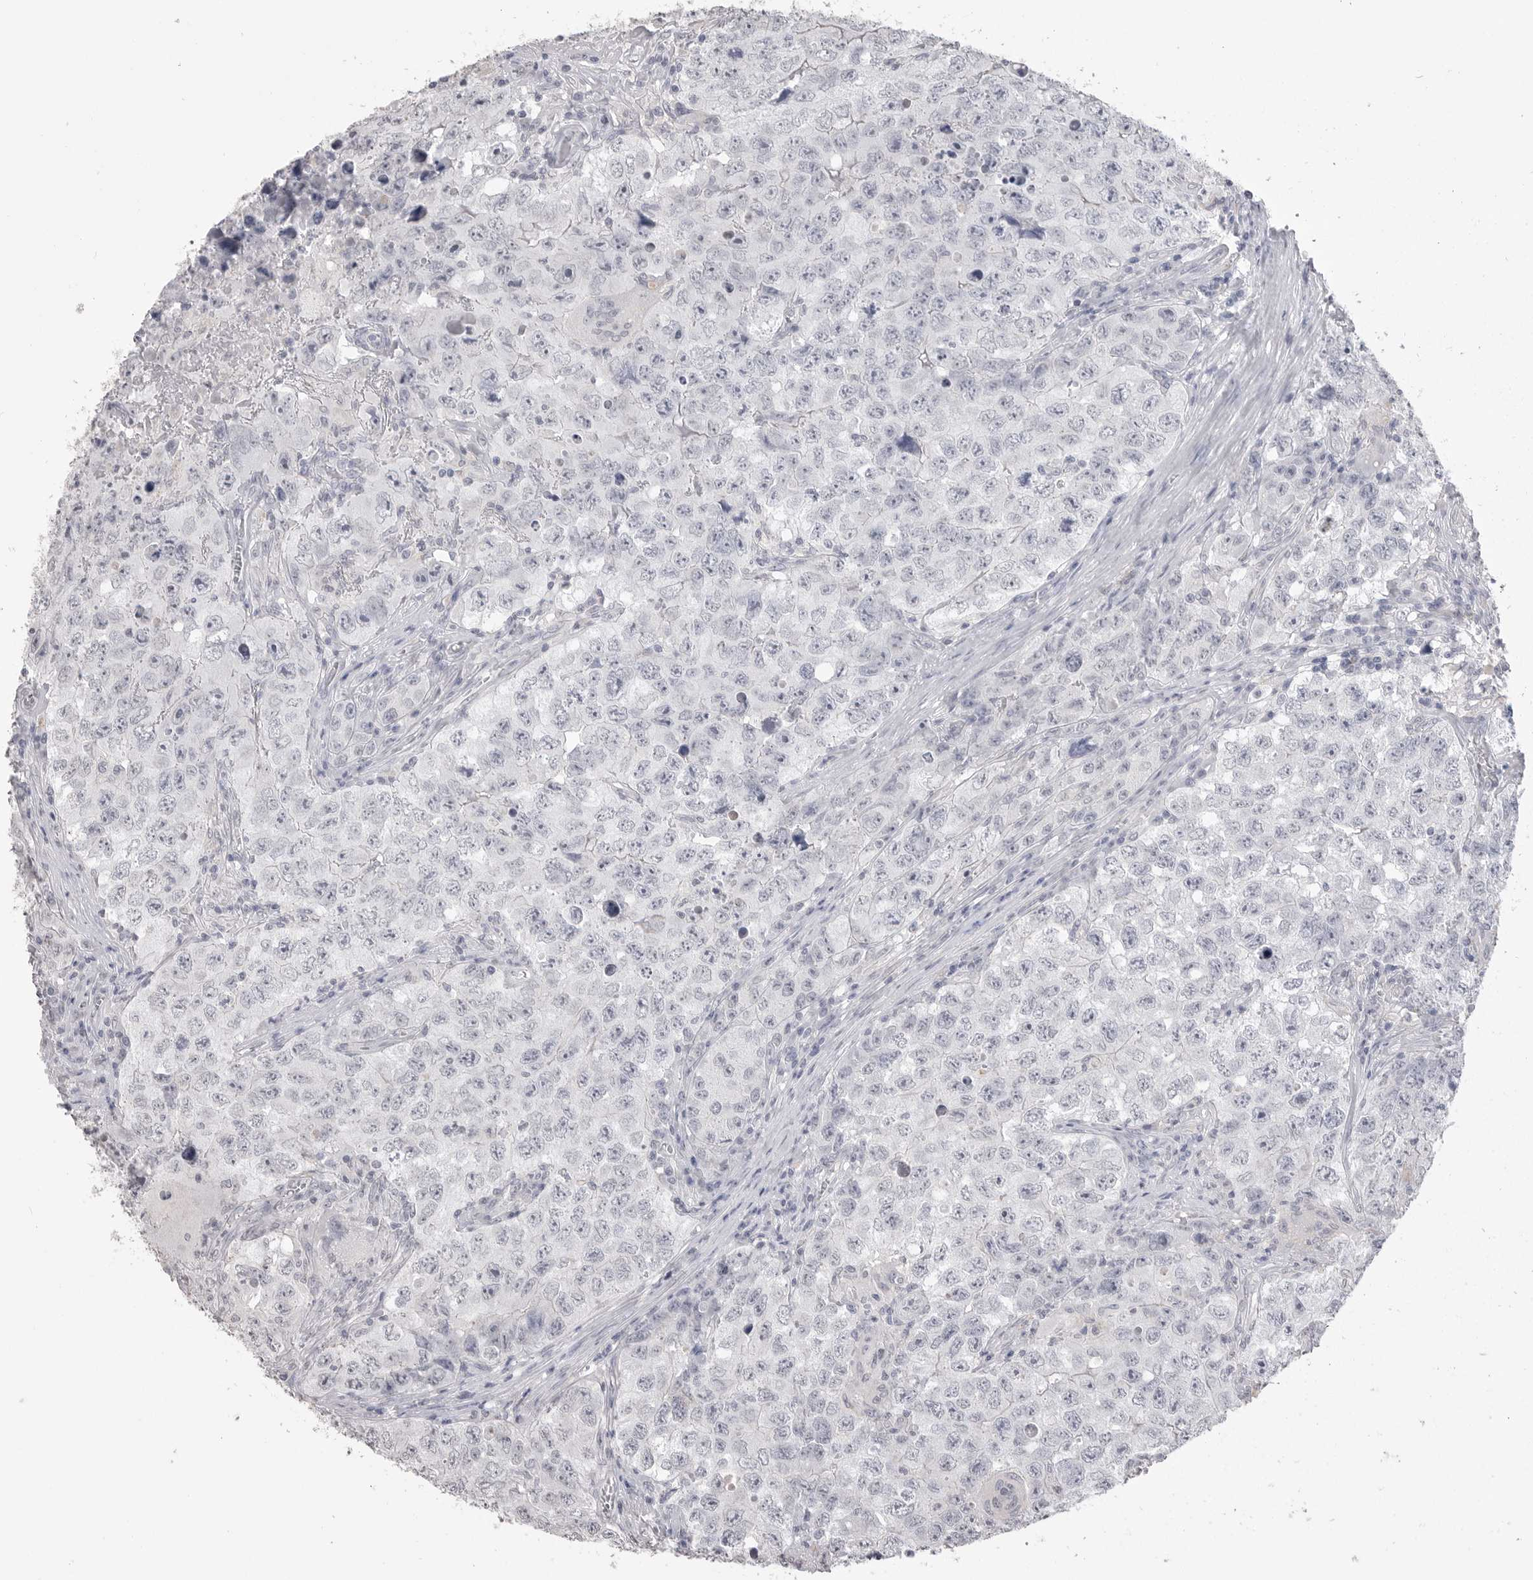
{"staining": {"intensity": "negative", "quantity": "none", "location": "none"}, "tissue": "testis cancer", "cell_type": "Tumor cells", "image_type": "cancer", "snomed": [{"axis": "morphology", "description": "Seminoma, NOS"}, {"axis": "morphology", "description": "Carcinoma, Embryonal, NOS"}, {"axis": "topography", "description": "Testis"}], "caption": "Testis cancer (embryonal carcinoma) stained for a protein using immunohistochemistry (IHC) demonstrates no staining tumor cells.", "gene": "ICAM5", "patient": {"sex": "male", "age": 43}}